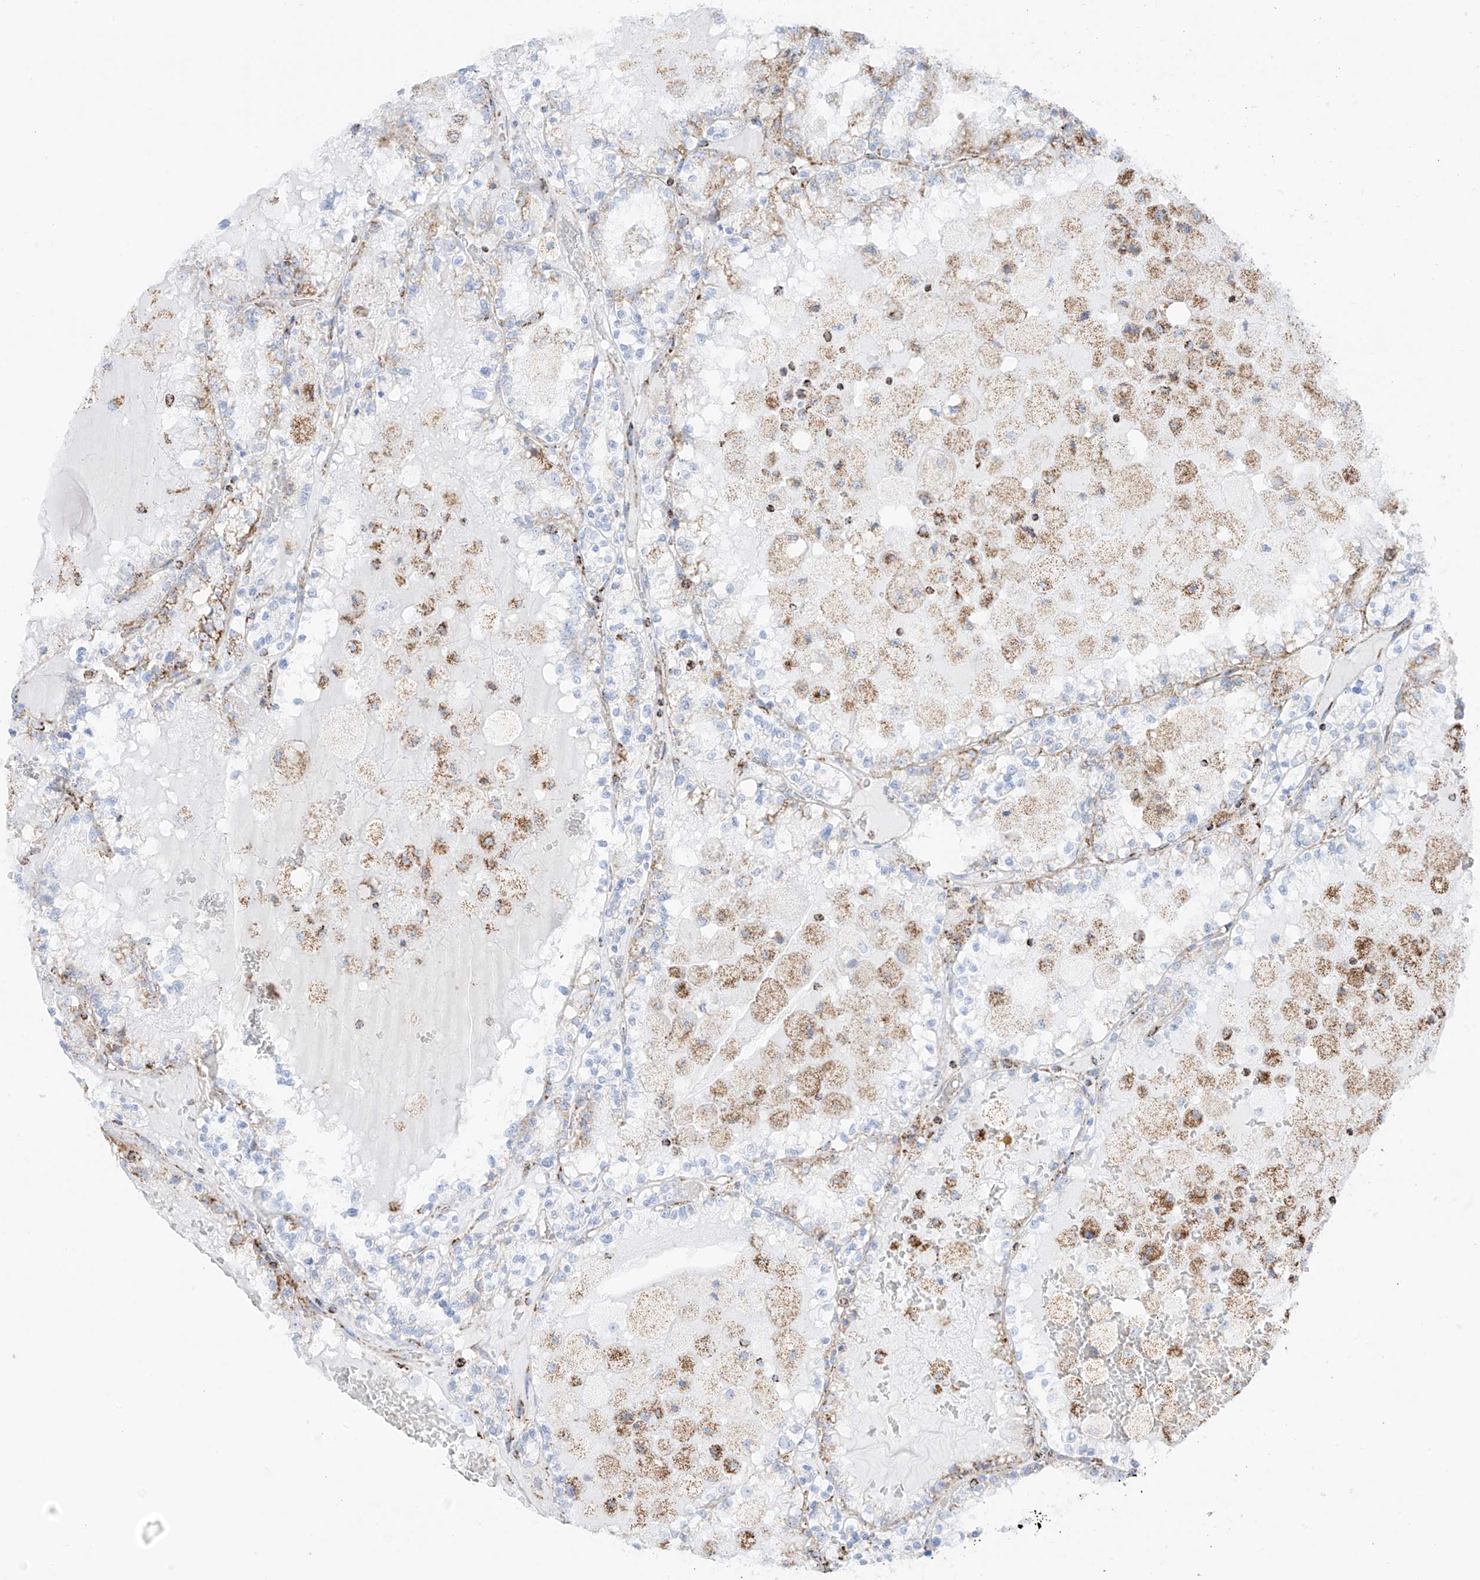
{"staining": {"intensity": "negative", "quantity": "none", "location": "none"}, "tissue": "renal cancer", "cell_type": "Tumor cells", "image_type": "cancer", "snomed": [{"axis": "morphology", "description": "Adenocarcinoma, NOS"}, {"axis": "topography", "description": "Kidney"}], "caption": "Tumor cells show no significant protein staining in adenocarcinoma (renal). Brightfield microscopy of immunohistochemistry (IHC) stained with DAB (3,3'-diaminobenzidine) (brown) and hematoxylin (blue), captured at high magnification.", "gene": "XKR3", "patient": {"sex": "female", "age": 56}}